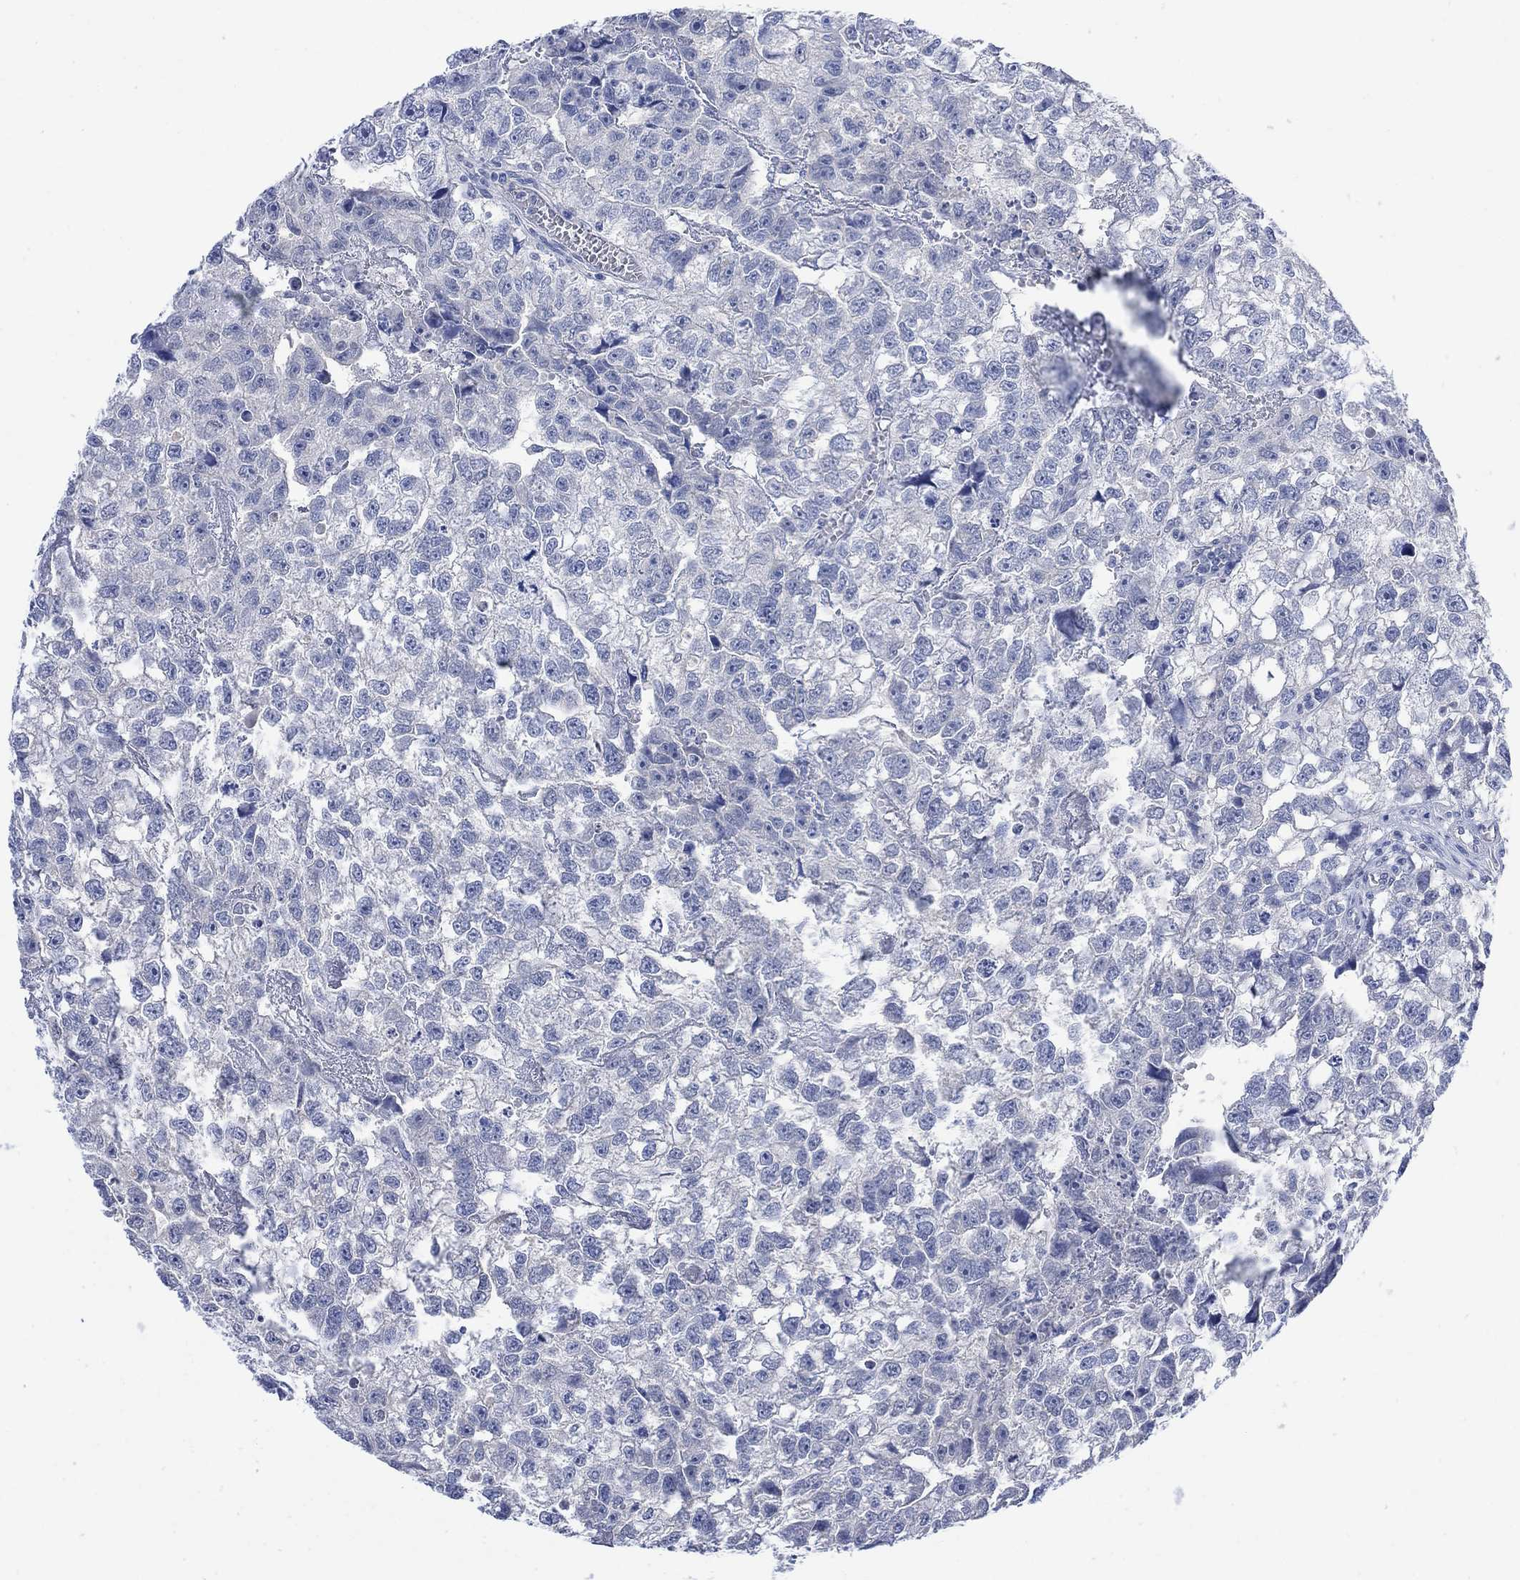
{"staining": {"intensity": "negative", "quantity": "none", "location": "none"}, "tissue": "testis cancer", "cell_type": "Tumor cells", "image_type": "cancer", "snomed": [{"axis": "morphology", "description": "Carcinoma, Embryonal, NOS"}, {"axis": "morphology", "description": "Teratoma, malignant, NOS"}, {"axis": "topography", "description": "Testis"}], "caption": "Tumor cells are negative for brown protein staining in testis cancer (malignant teratoma). (IHC, brightfield microscopy, high magnification).", "gene": "FBP2", "patient": {"sex": "male", "age": 44}}